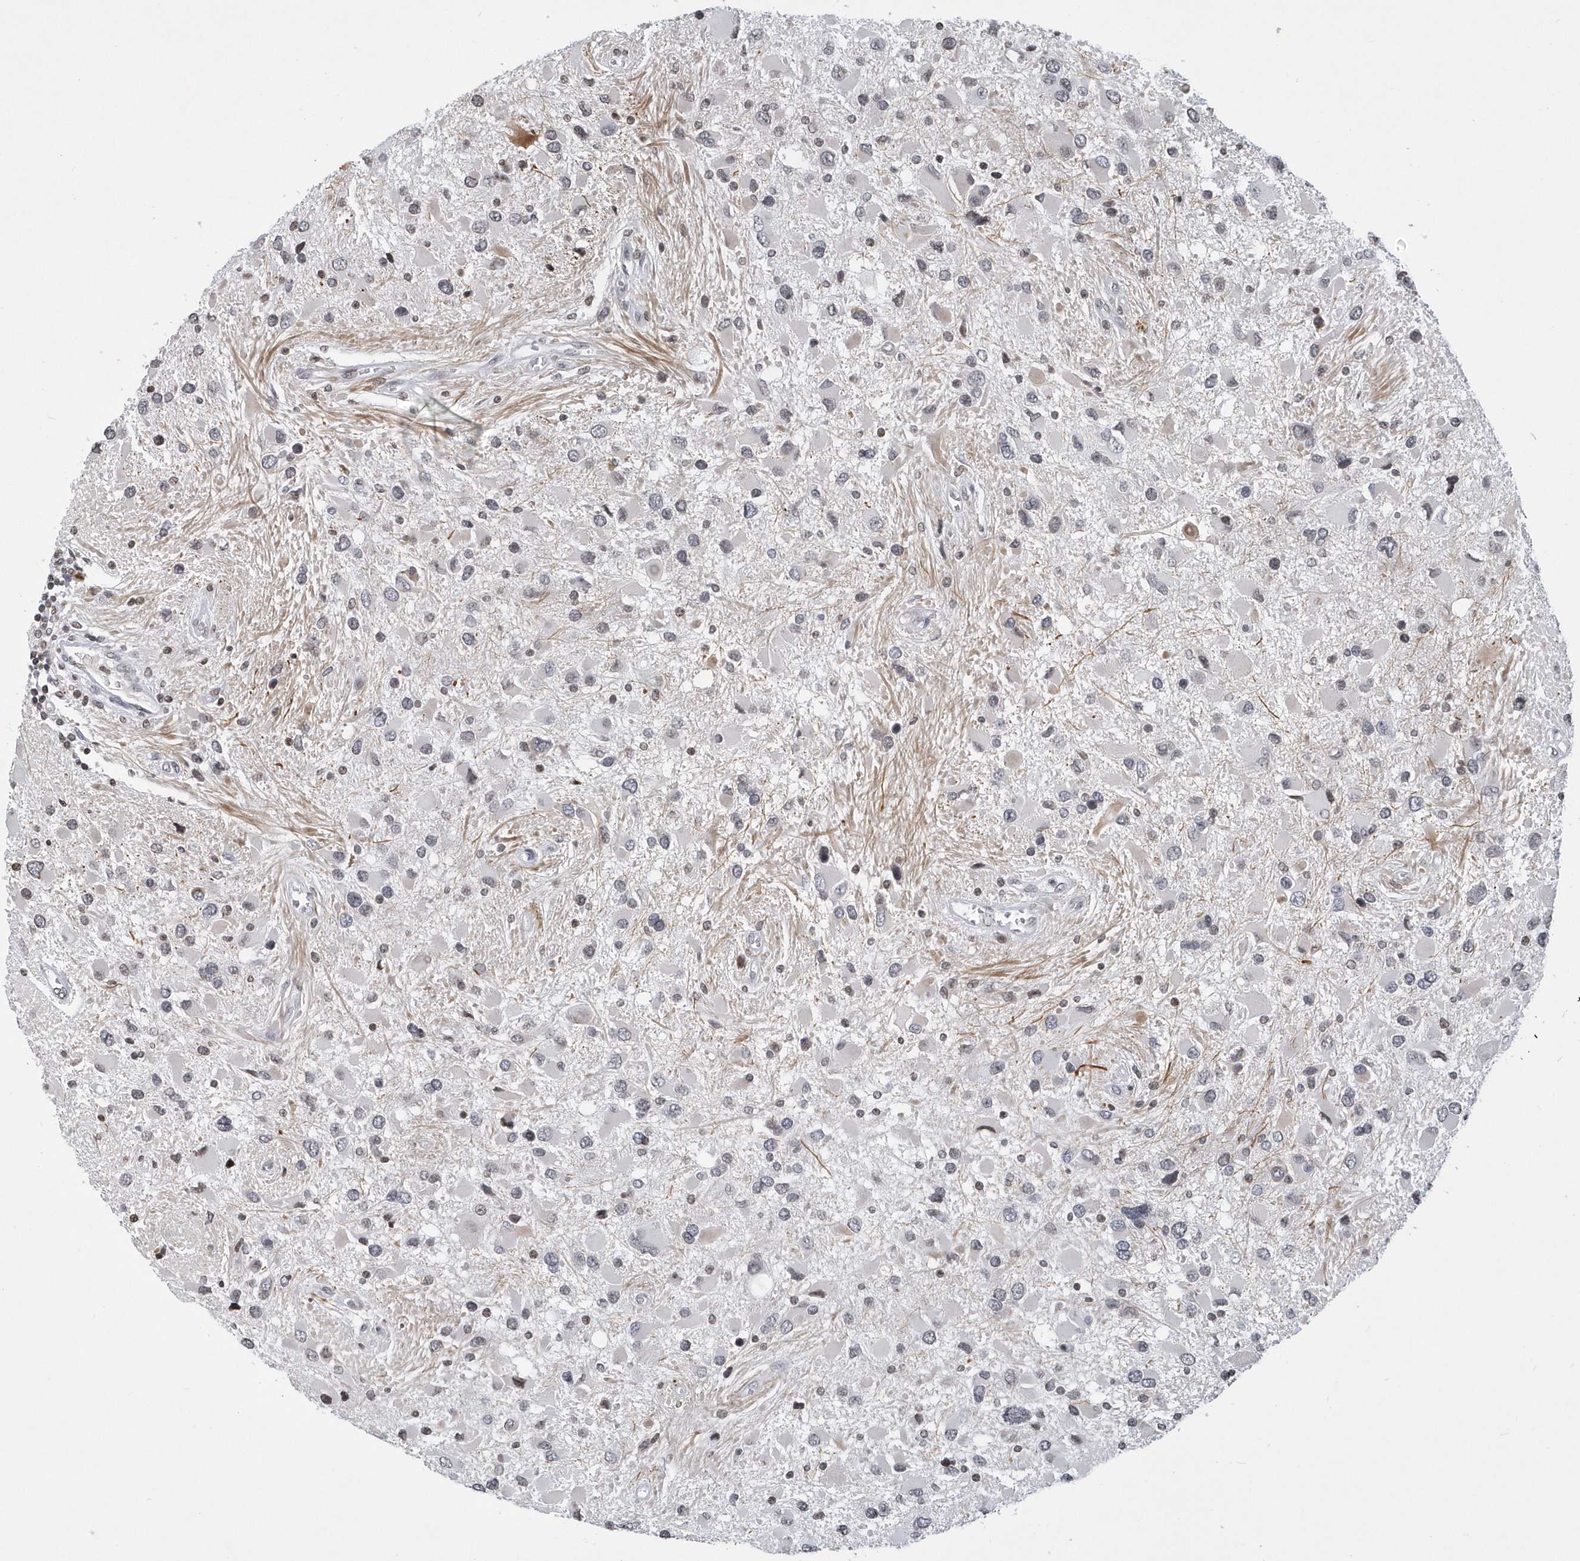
{"staining": {"intensity": "negative", "quantity": "none", "location": "none"}, "tissue": "glioma", "cell_type": "Tumor cells", "image_type": "cancer", "snomed": [{"axis": "morphology", "description": "Glioma, malignant, High grade"}, {"axis": "topography", "description": "Brain"}], "caption": "IHC of glioma displays no staining in tumor cells.", "gene": "VWA5B2", "patient": {"sex": "male", "age": 53}}